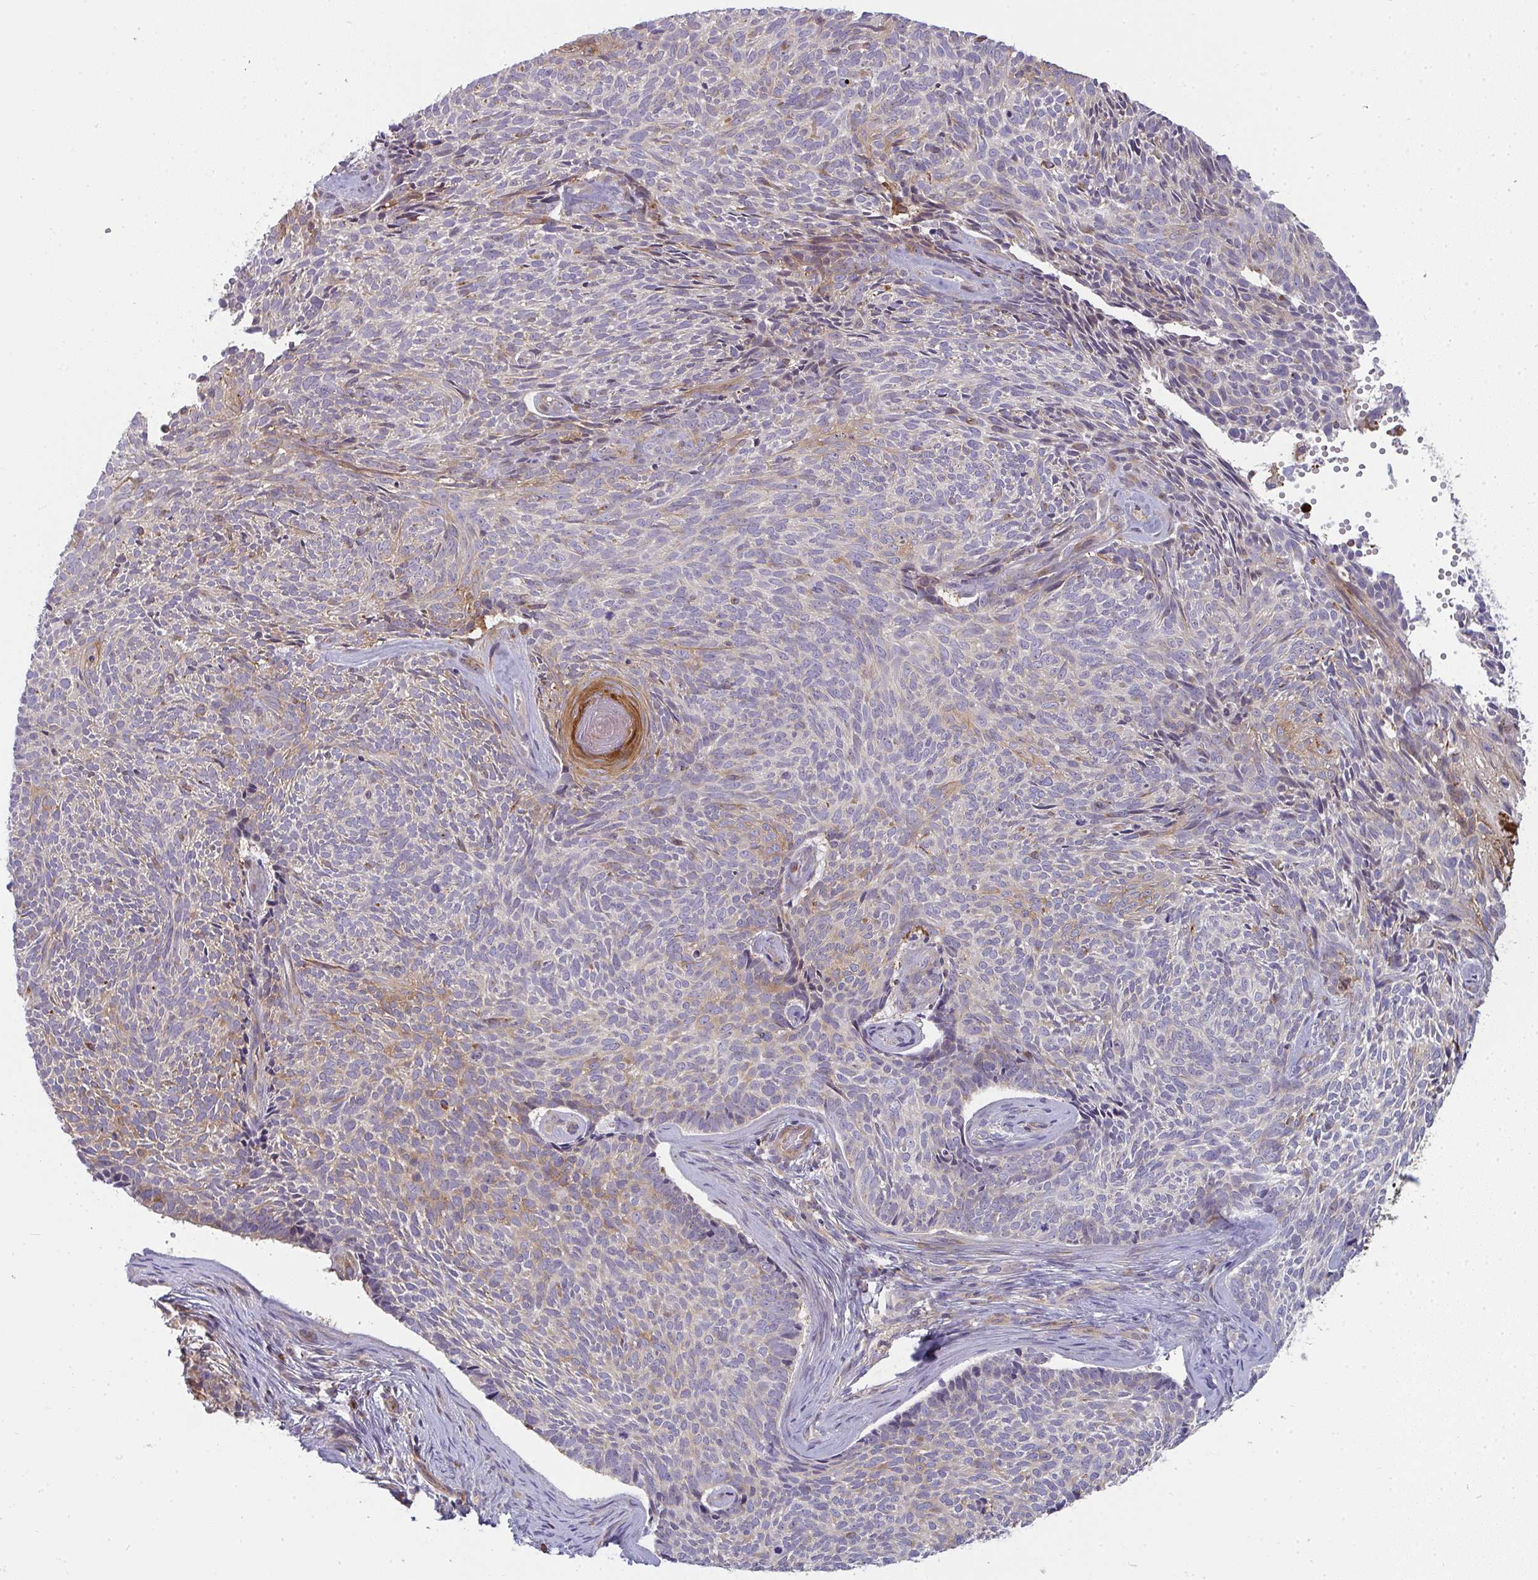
{"staining": {"intensity": "moderate", "quantity": "<25%", "location": "cytoplasmic/membranous"}, "tissue": "skin cancer", "cell_type": "Tumor cells", "image_type": "cancer", "snomed": [{"axis": "morphology", "description": "Basal cell carcinoma"}, {"axis": "topography", "description": "Skin"}], "caption": "A micrograph of skin cancer stained for a protein displays moderate cytoplasmic/membranous brown staining in tumor cells.", "gene": "CSF3R", "patient": {"sex": "female", "age": 80}}